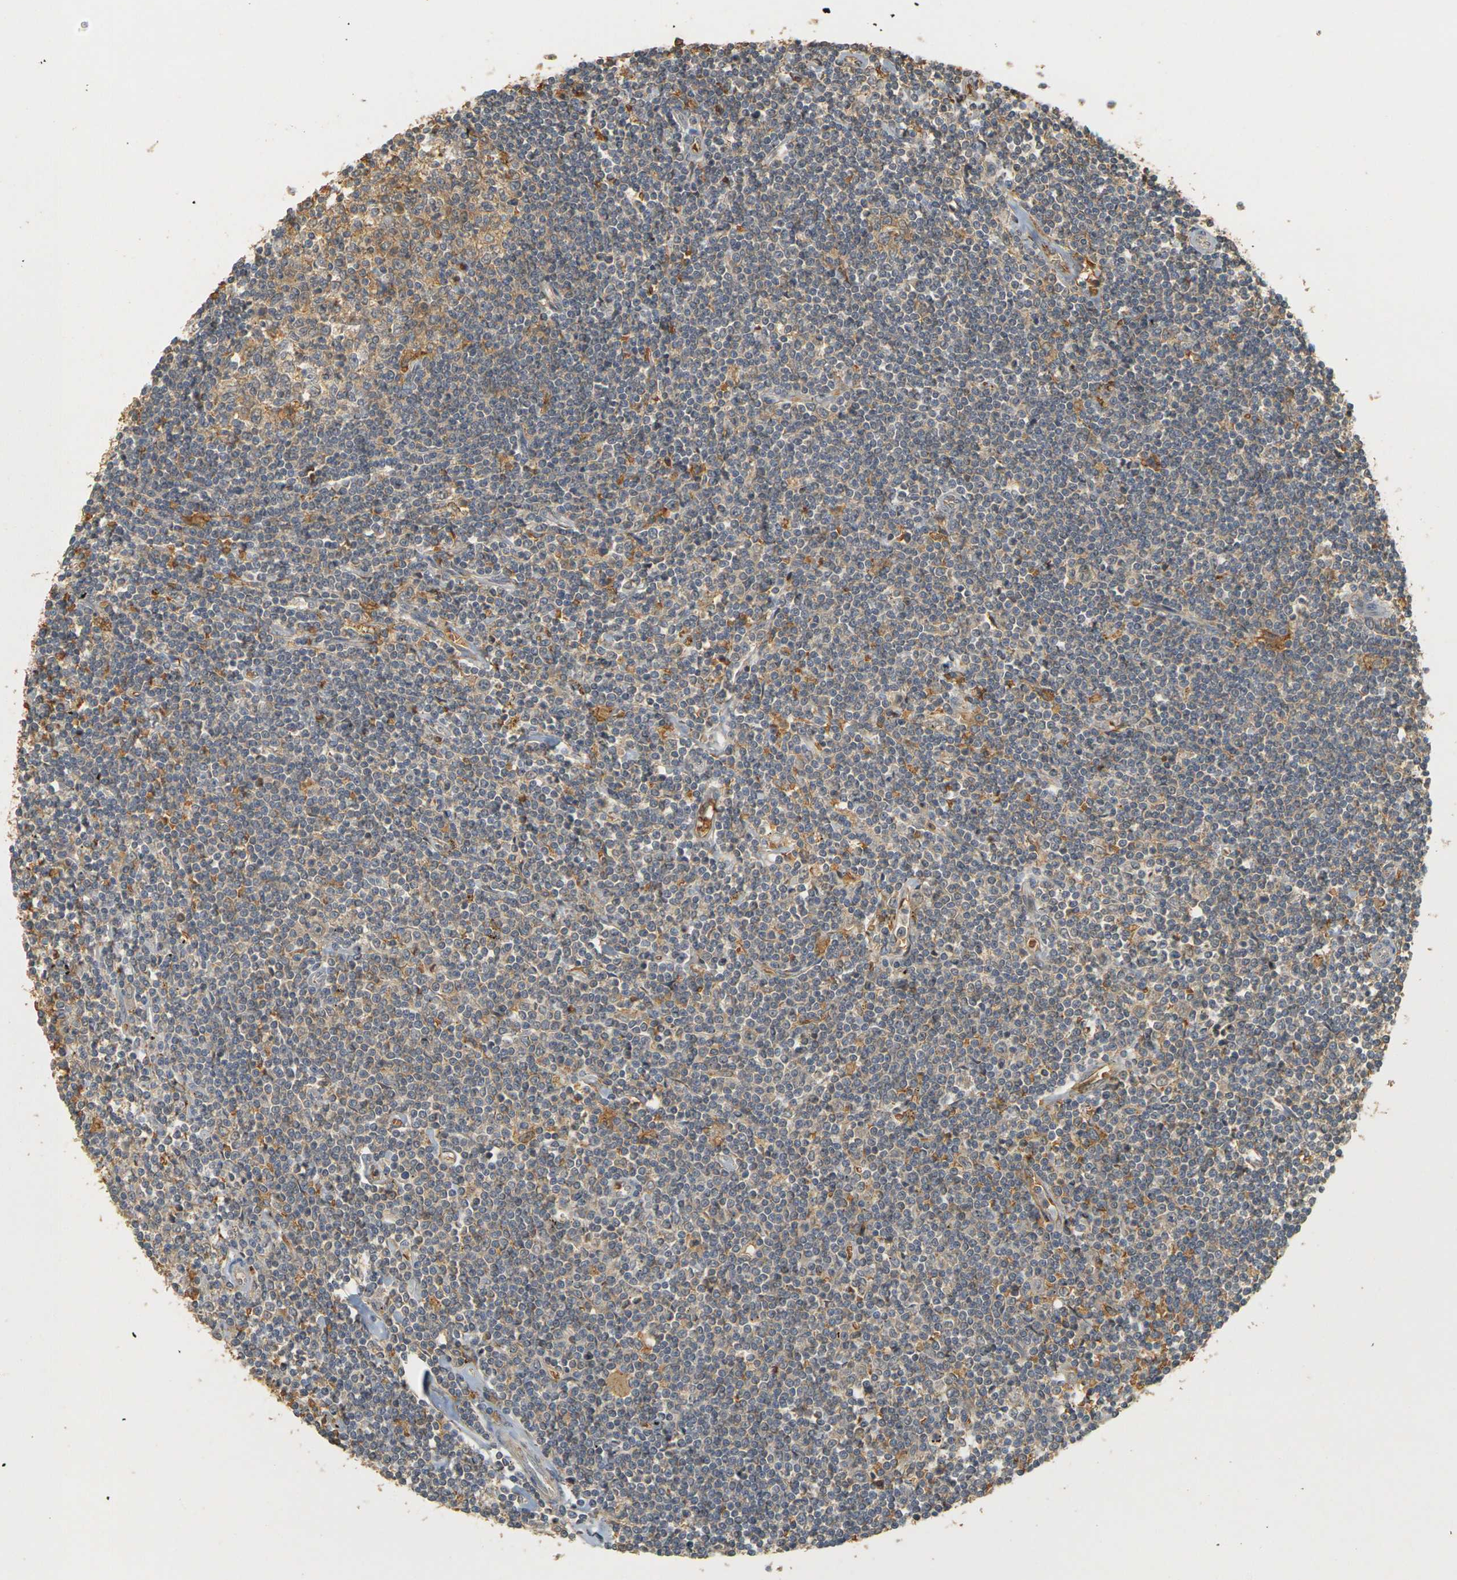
{"staining": {"intensity": "weak", "quantity": "25%-75%", "location": "cytoplasmic/membranous"}, "tissue": "lymphoma", "cell_type": "Tumor cells", "image_type": "cancer", "snomed": [{"axis": "morphology", "description": "Malignant lymphoma, non-Hodgkin's type, Low grade"}, {"axis": "topography", "description": "Spleen"}], "caption": "A brown stain highlights weak cytoplasmic/membranous positivity of a protein in human lymphoma tumor cells.", "gene": "MEGF9", "patient": {"sex": "male", "age": 76}}